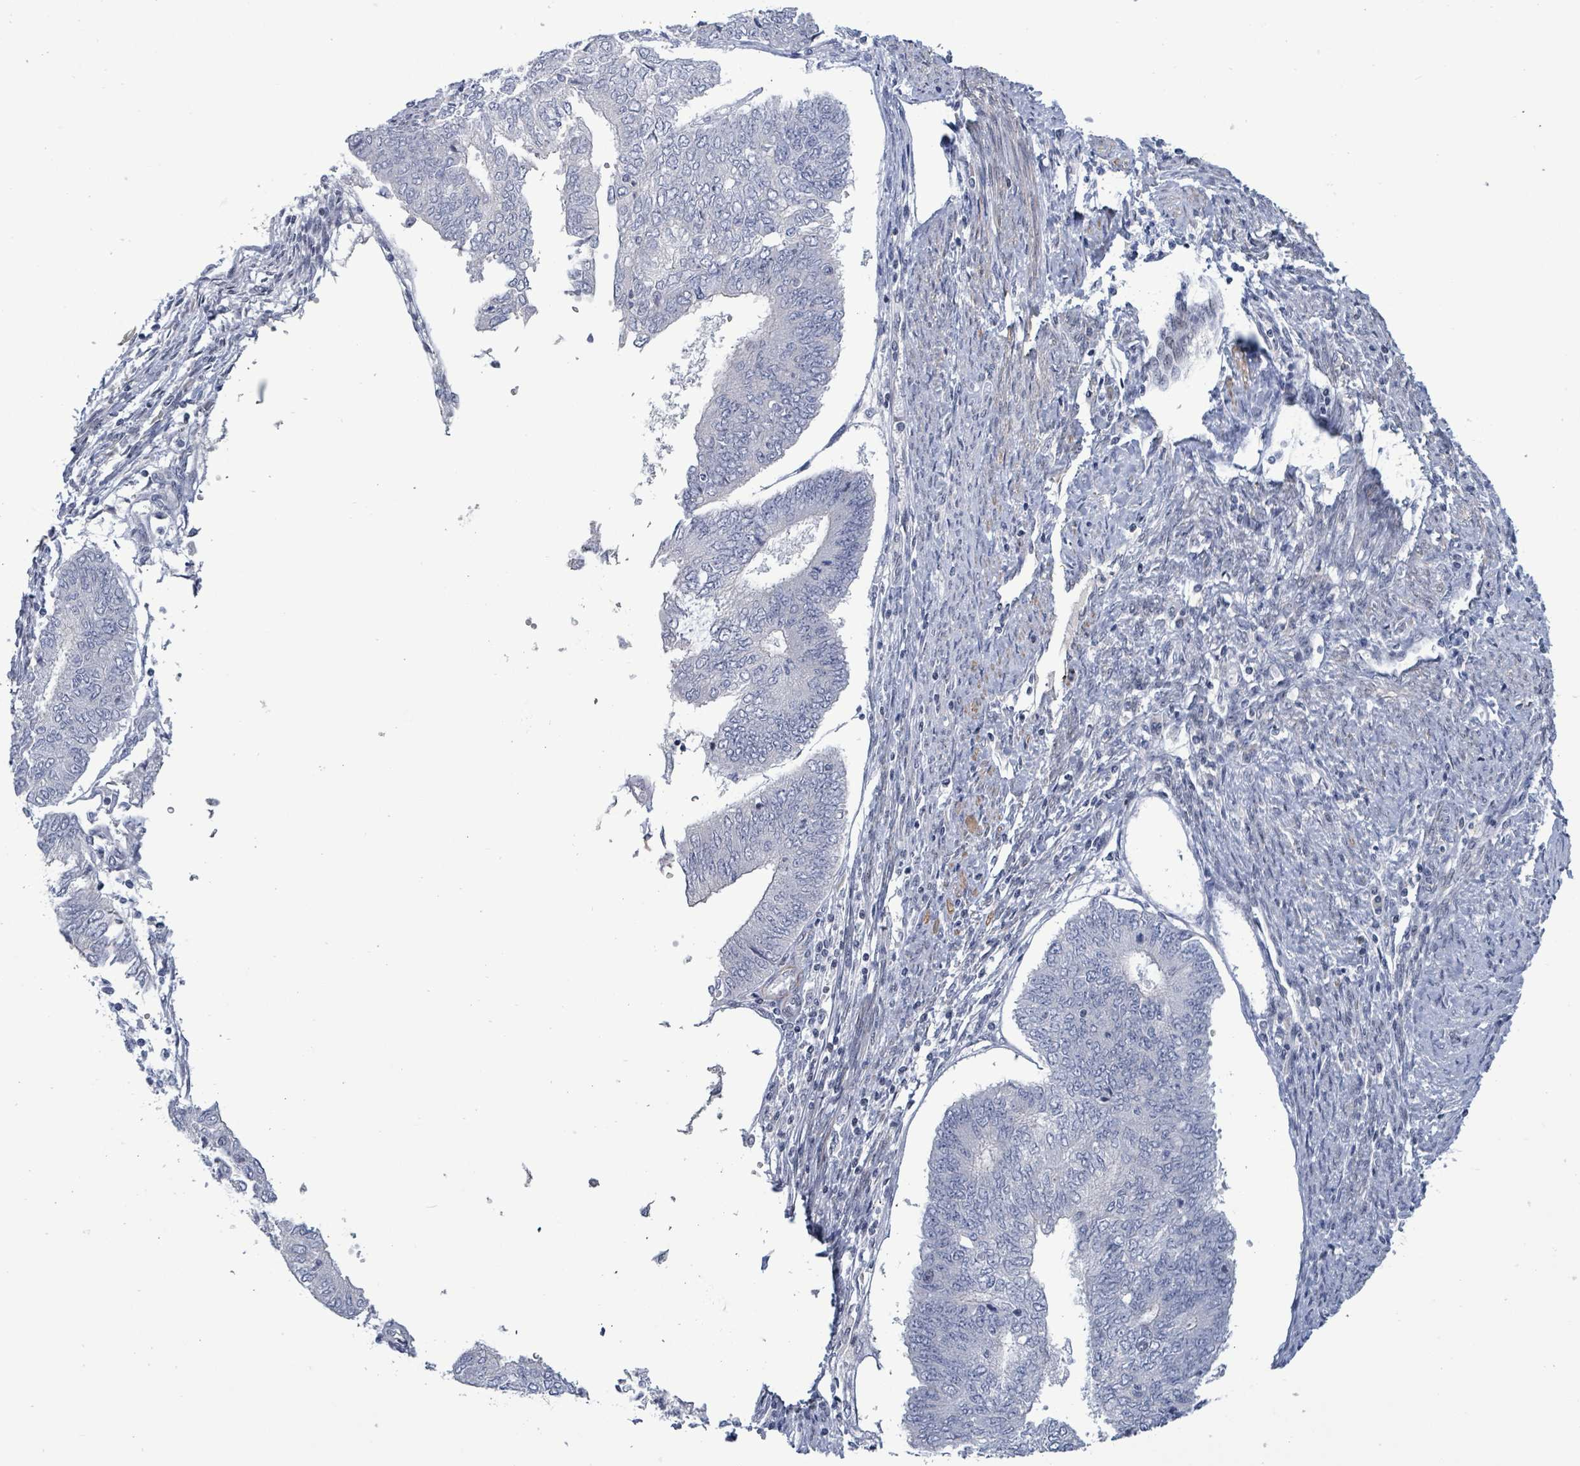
{"staining": {"intensity": "negative", "quantity": "none", "location": "none"}, "tissue": "endometrial cancer", "cell_type": "Tumor cells", "image_type": "cancer", "snomed": [{"axis": "morphology", "description": "Adenocarcinoma, NOS"}, {"axis": "topography", "description": "Endometrium"}], "caption": "This is a photomicrograph of immunohistochemistry staining of endometrial cancer (adenocarcinoma), which shows no positivity in tumor cells. The staining was performed using DAB (3,3'-diaminobenzidine) to visualize the protein expression in brown, while the nuclei were stained in blue with hematoxylin (Magnification: 20x).", "gene": "NTN3", "patient": {"sex": "female", "age": 68}}